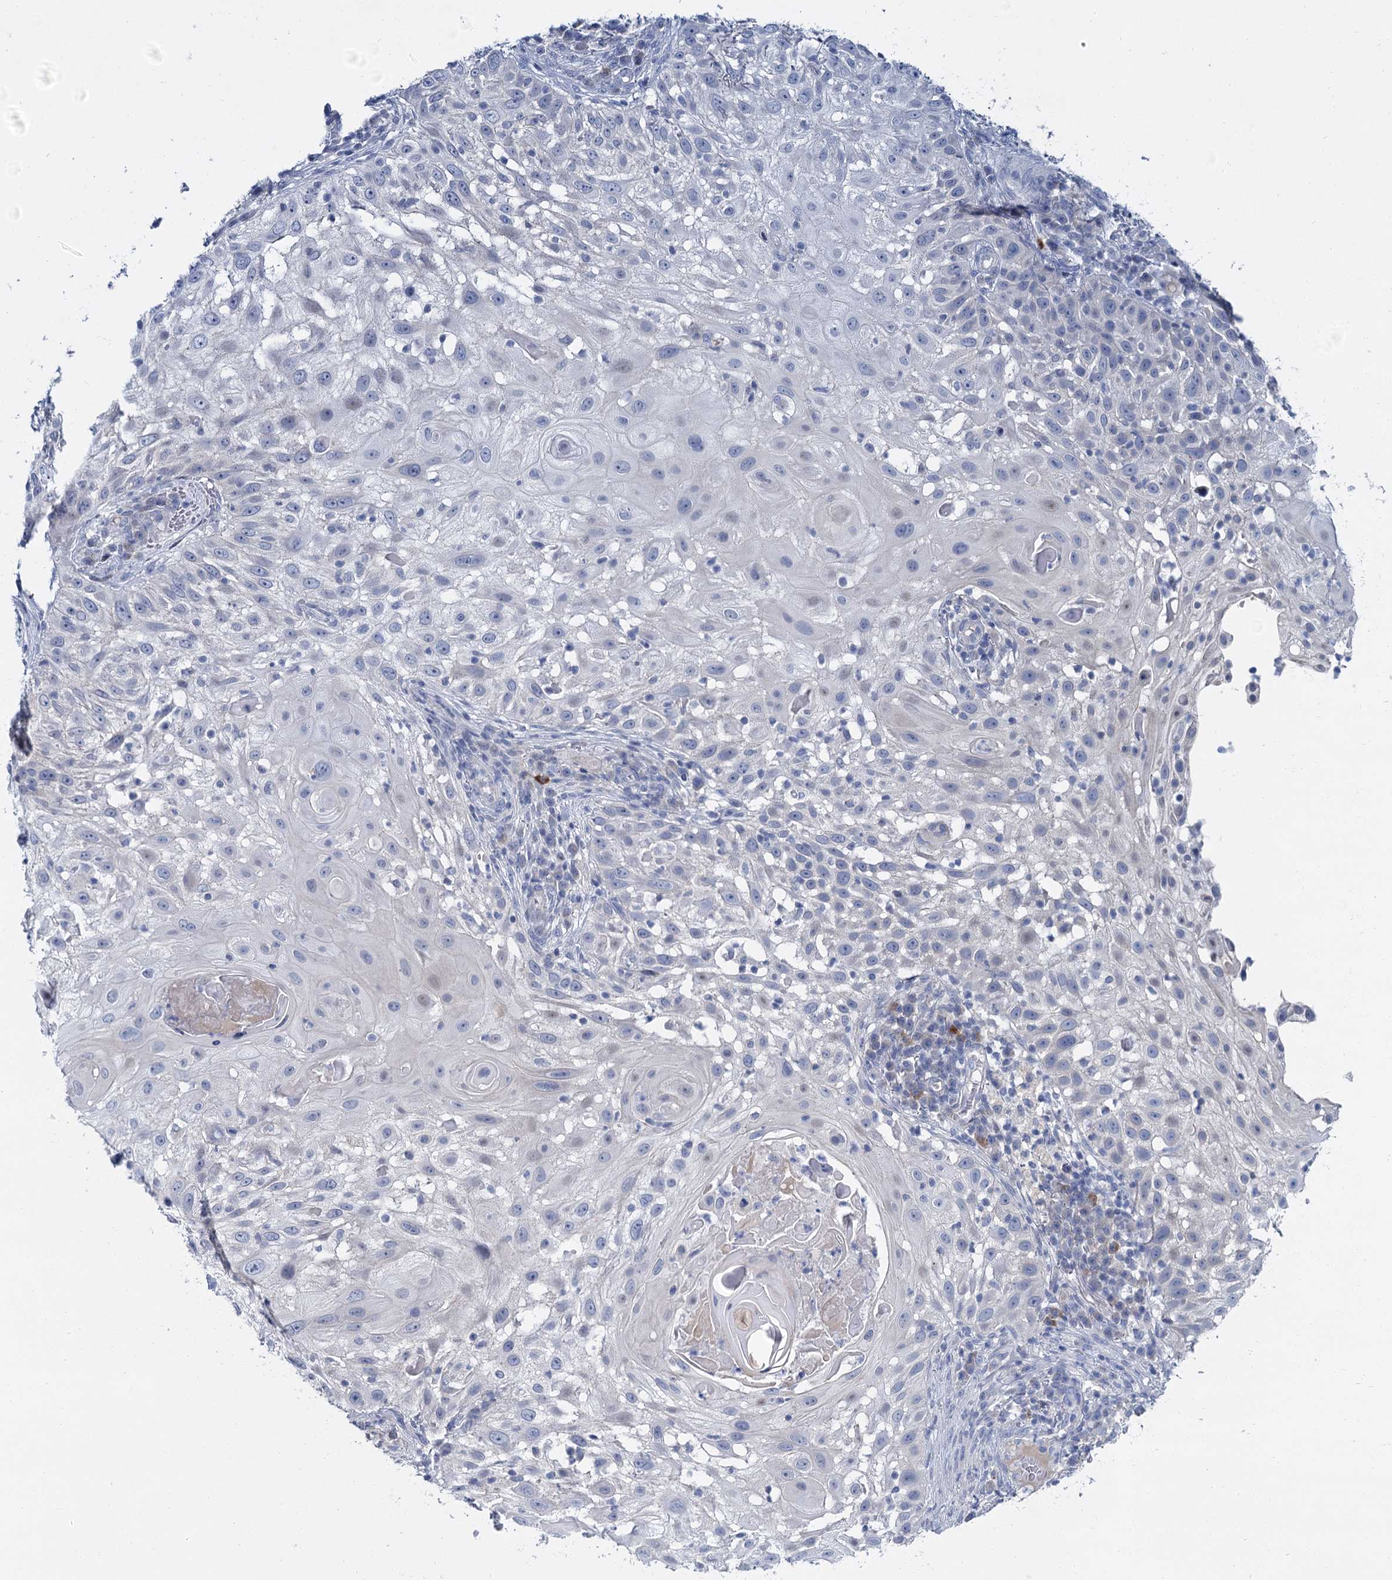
{"staining": {"intensity": "negative", "quantity": "none", "location": "none"}, "tissue": "skin cancer", "cell_type": "Tumor cells", "image_type": "cancer", "snomed": [{"axis": "morphology", "description": "Squamous cell carcinoma, NOS"}, {"axis": "topography", "description": "Skin"}], "caption": "The histopathology image shows no staining of tumor cells in squamous cell carcinoma (skin).", "gene": "ACRBP", "patient": {"sex": "female", "age": 44}}